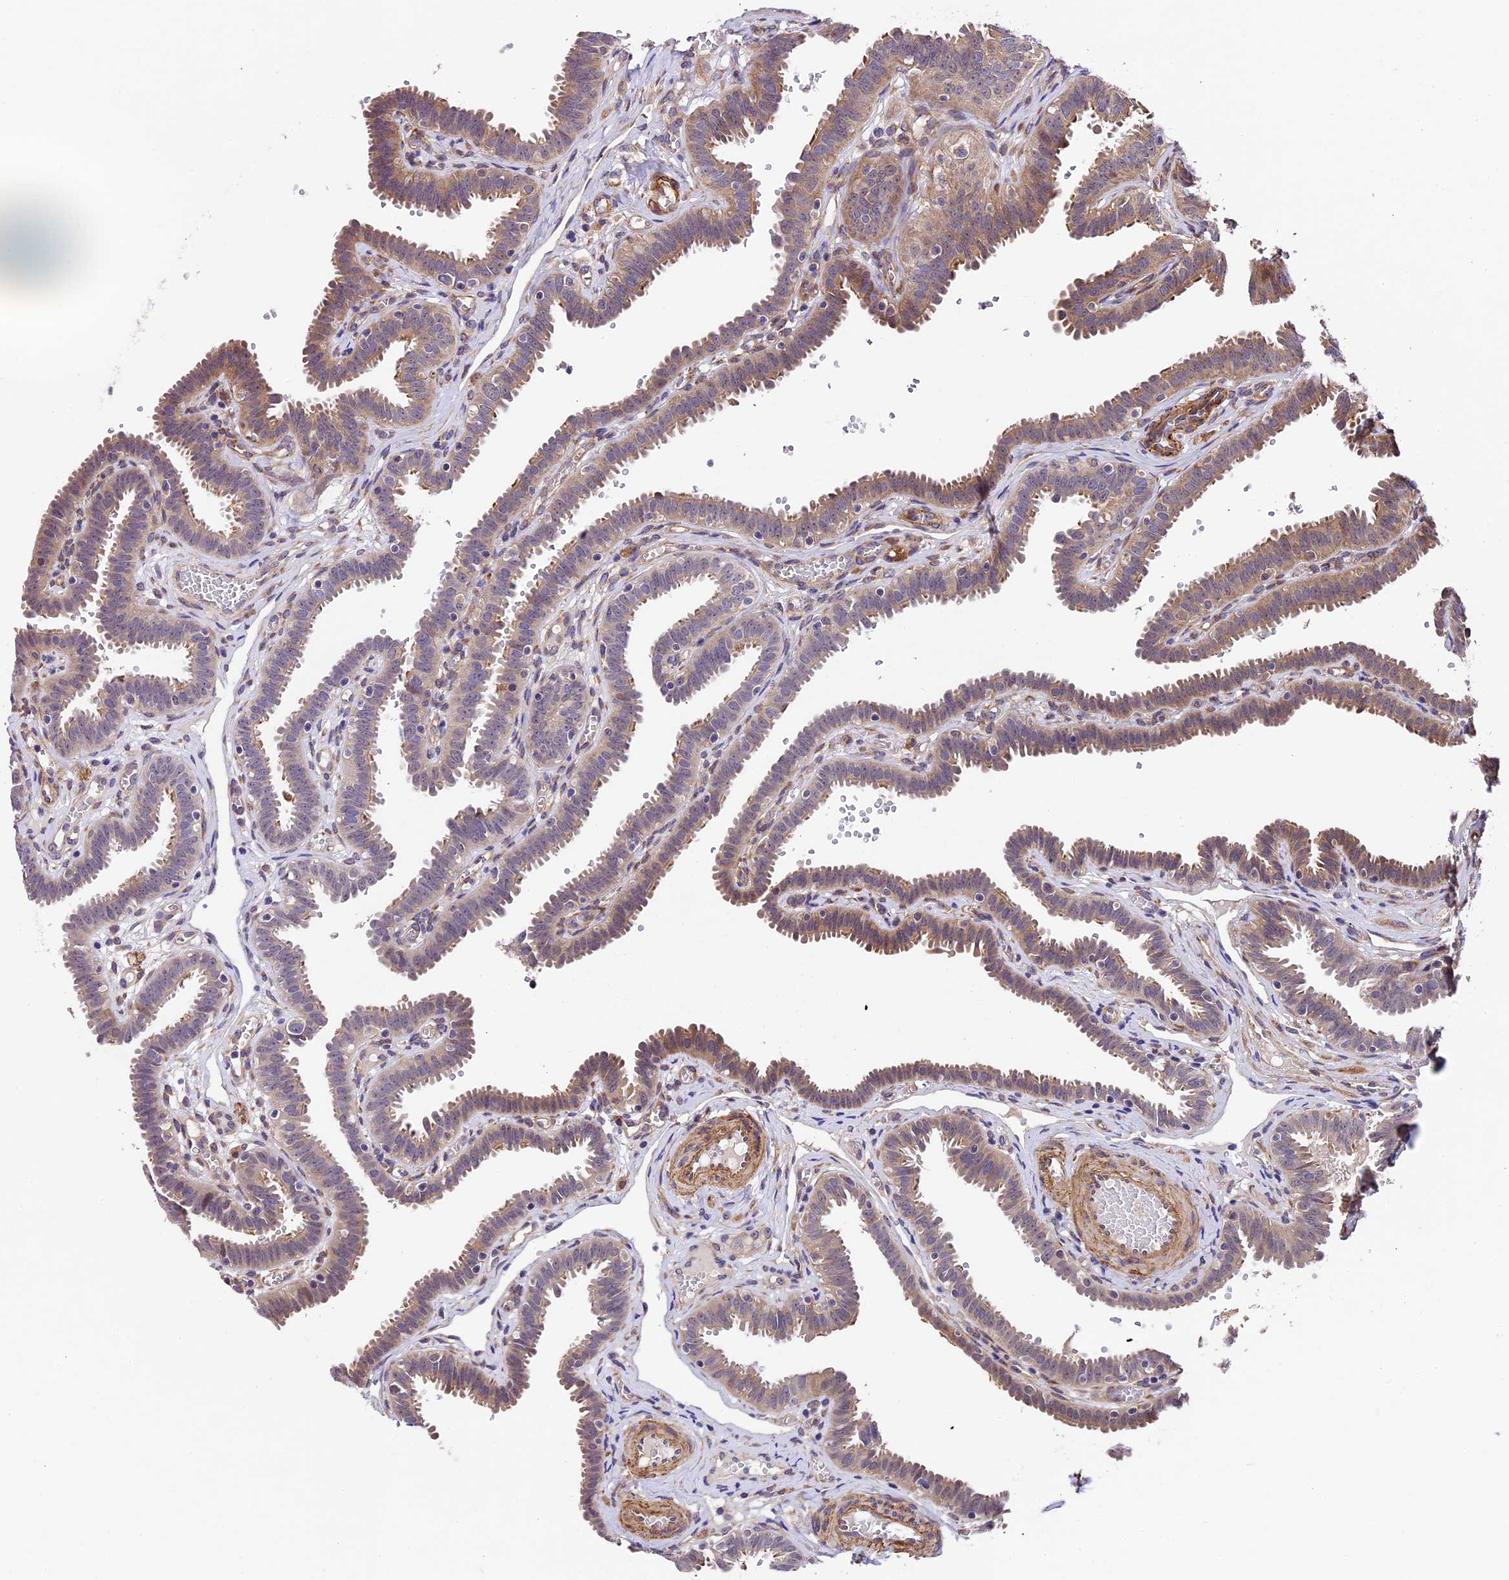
{"staining": {"intensity": "weak", "quantity": "25%-75%", "location": "cytoplasmic/membranous"}, "tissue": "fallopian tube", "cell_type": "Glandular cells", "image_type": "normal", "snomed": [{"axis": "morphology", "description": "Normal tissue, NOS"}, {"axis": "topography", "description": "Fallopian tube"}], "caption": "Human fallopian tube stained with a brown dye demonstrates weak cytoplasmic/membranous positive staining in approximately 25%-75% of glandular cells.", "gene": "LSM7", "patient": {"sex": "female", "age": 37}}